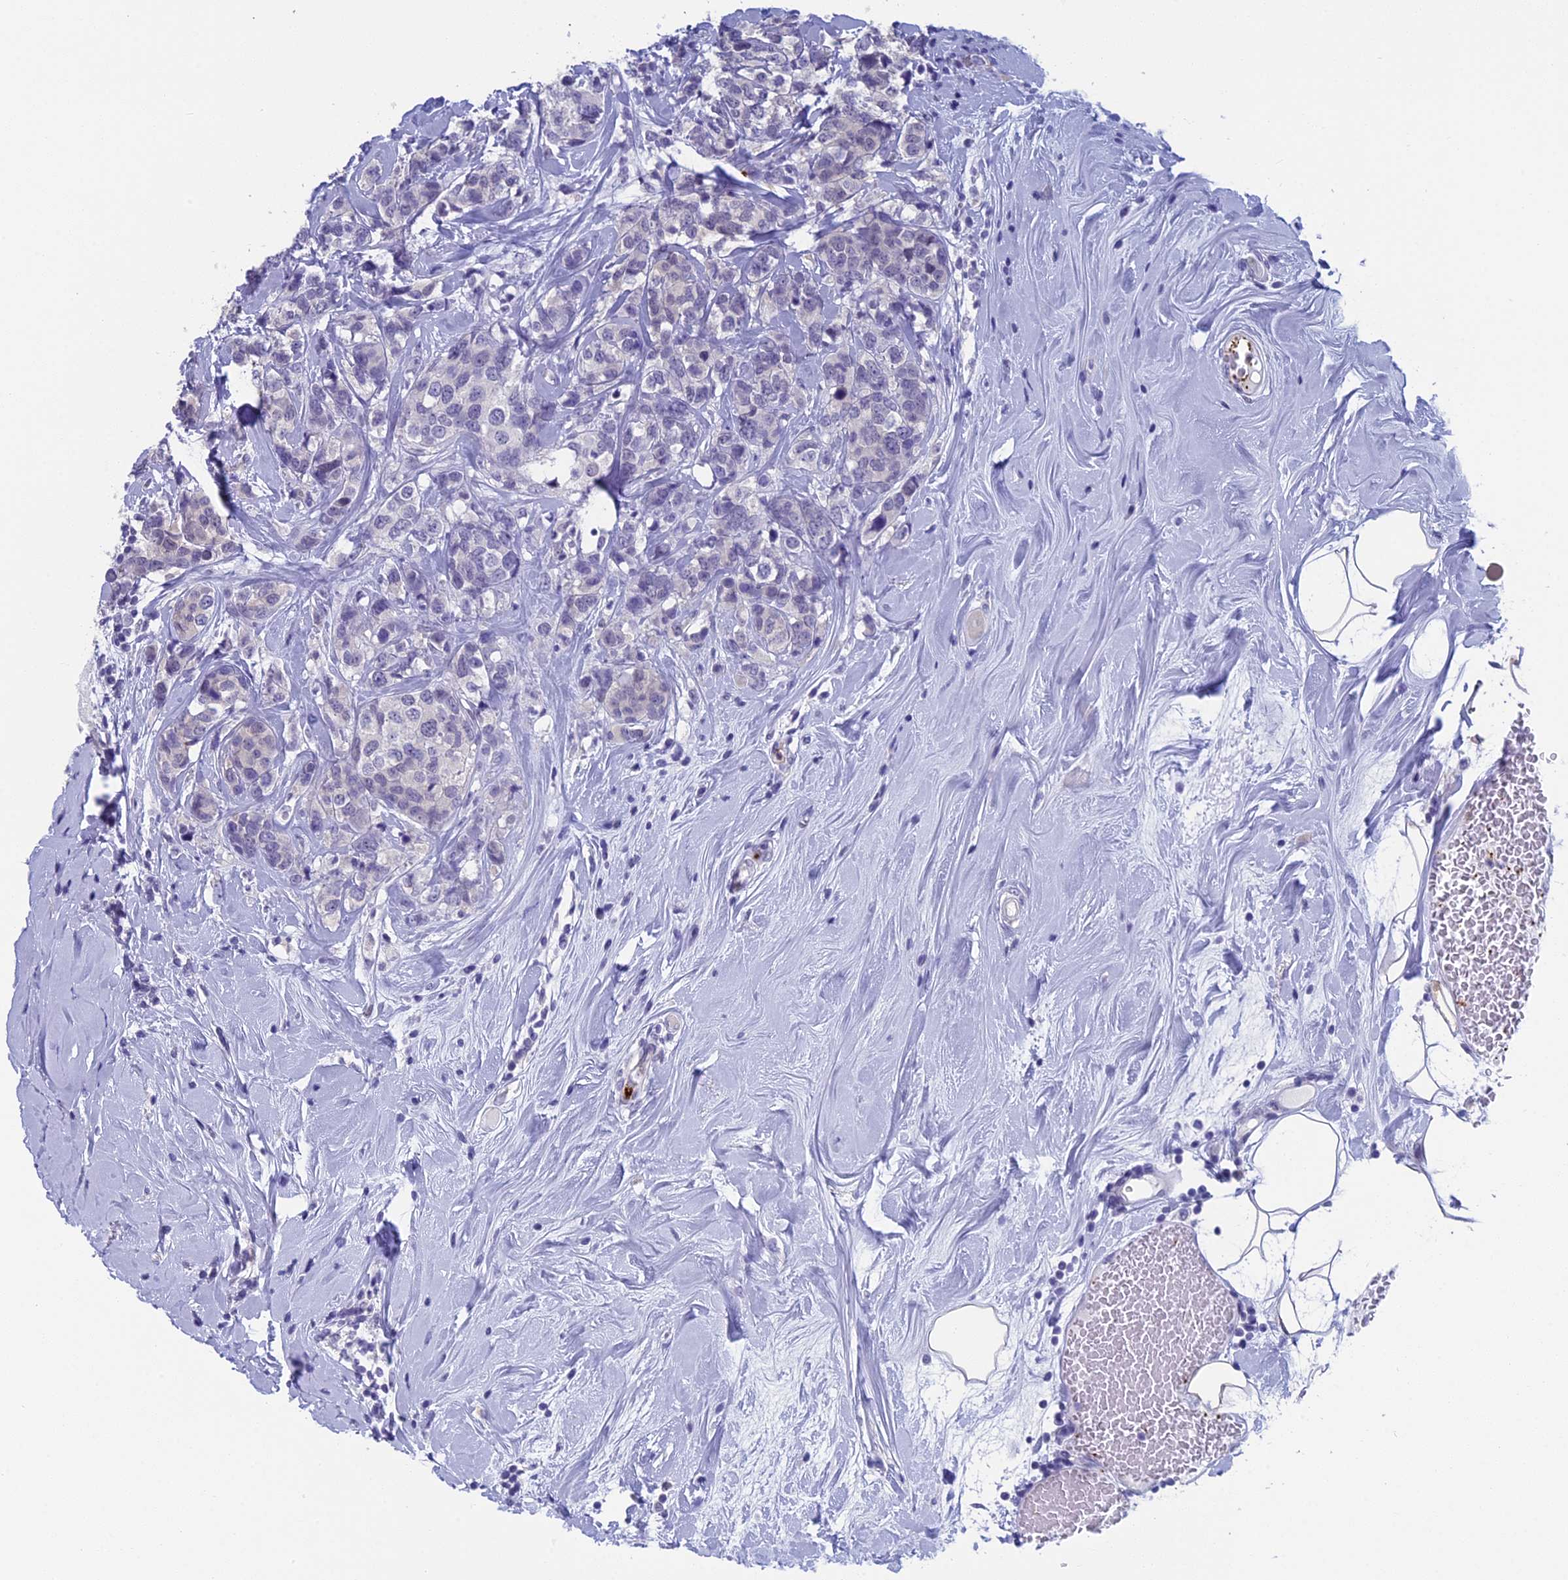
{"staining": {"intensity": "negative", "quantity": "none", "location": "none"}, "tissue": "breast cancer", "cell_type": "Tumor cells", "image_type": "cancer", "snomed": [{"axis": "morphology", "description": "Lobular carcinoma"}, {"axis": "topography", "description": "Breast"}], "caption": "Protein analysis of breast cancer exhibits no significant expression in tumor cells. The staining is performed using DAB brown chromogen with nuclei counter-stained in using hematoxylin.", "gene": "AIFM2", "patient": {"sex": "female", "age": 59}}